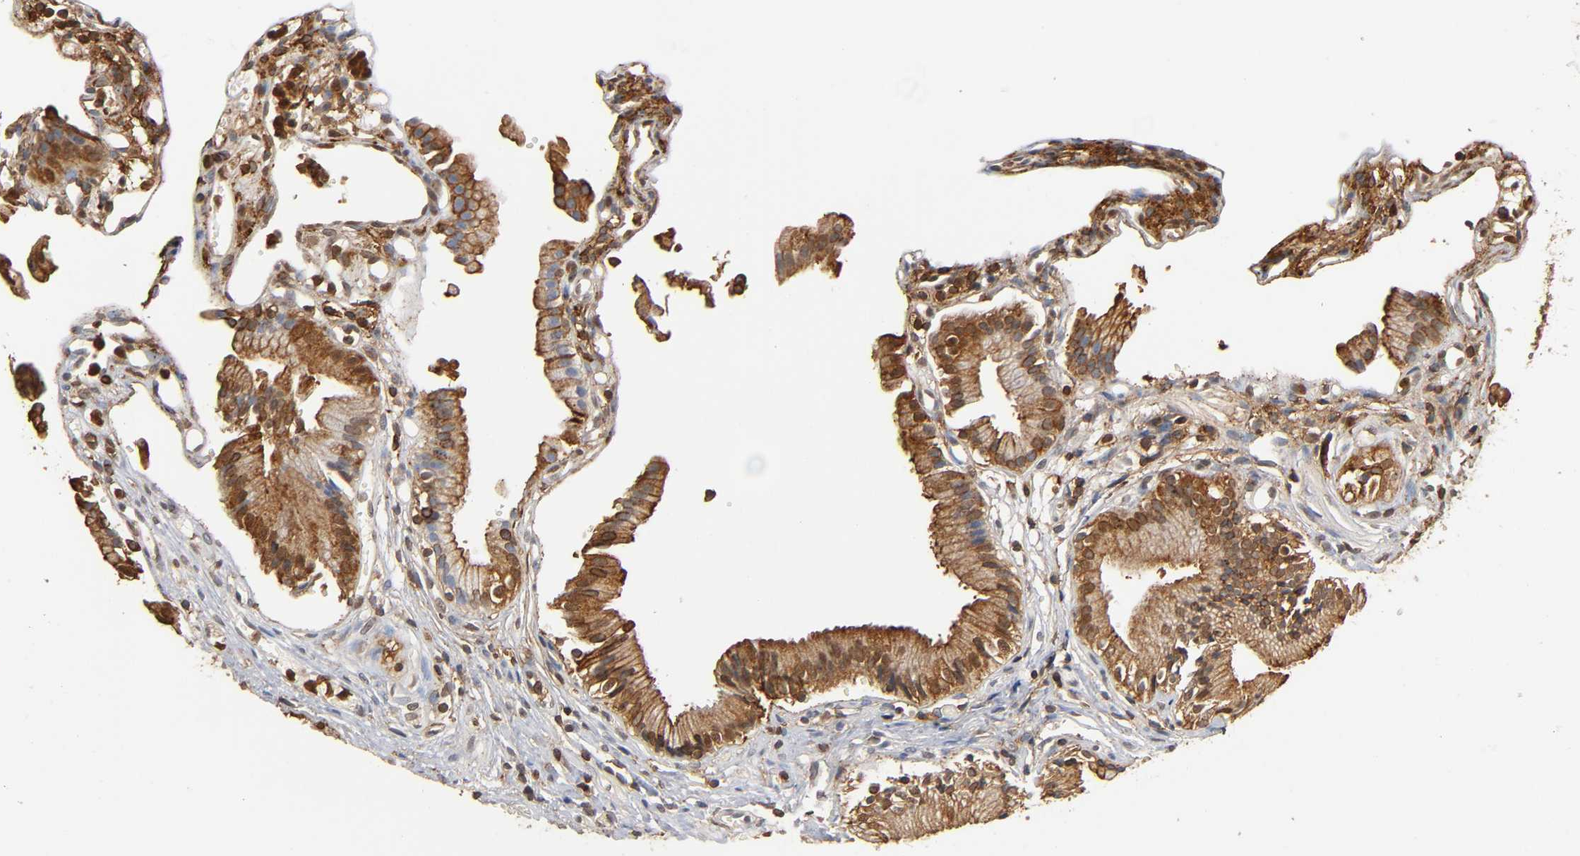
{"staining": {"intensity": "moderate", "quantity": ">75%", "location": "cytoplasmic/membranous,nuclear"}, "tissue": "gallbladder", "cell_type": "Glandular cells", "image_type": "normal", "snomed": [{"axis": "morphology", "description": "Normal tissue, NOS"}, {"axis": "topography", "description": "Gallbladder"}], "caption": "Brown immunohistochemical staining in benign gallbladder demonstrates moderate cytoplasmic/membranous,nuclear expression in about >75% of glandular cells. (DAB (3,3'-diaminobenzidine) = brown stain, brightfield microscopy at high magnification).", "gene": "ANXA11", "patient": {"sex": "male", "age": 65}}